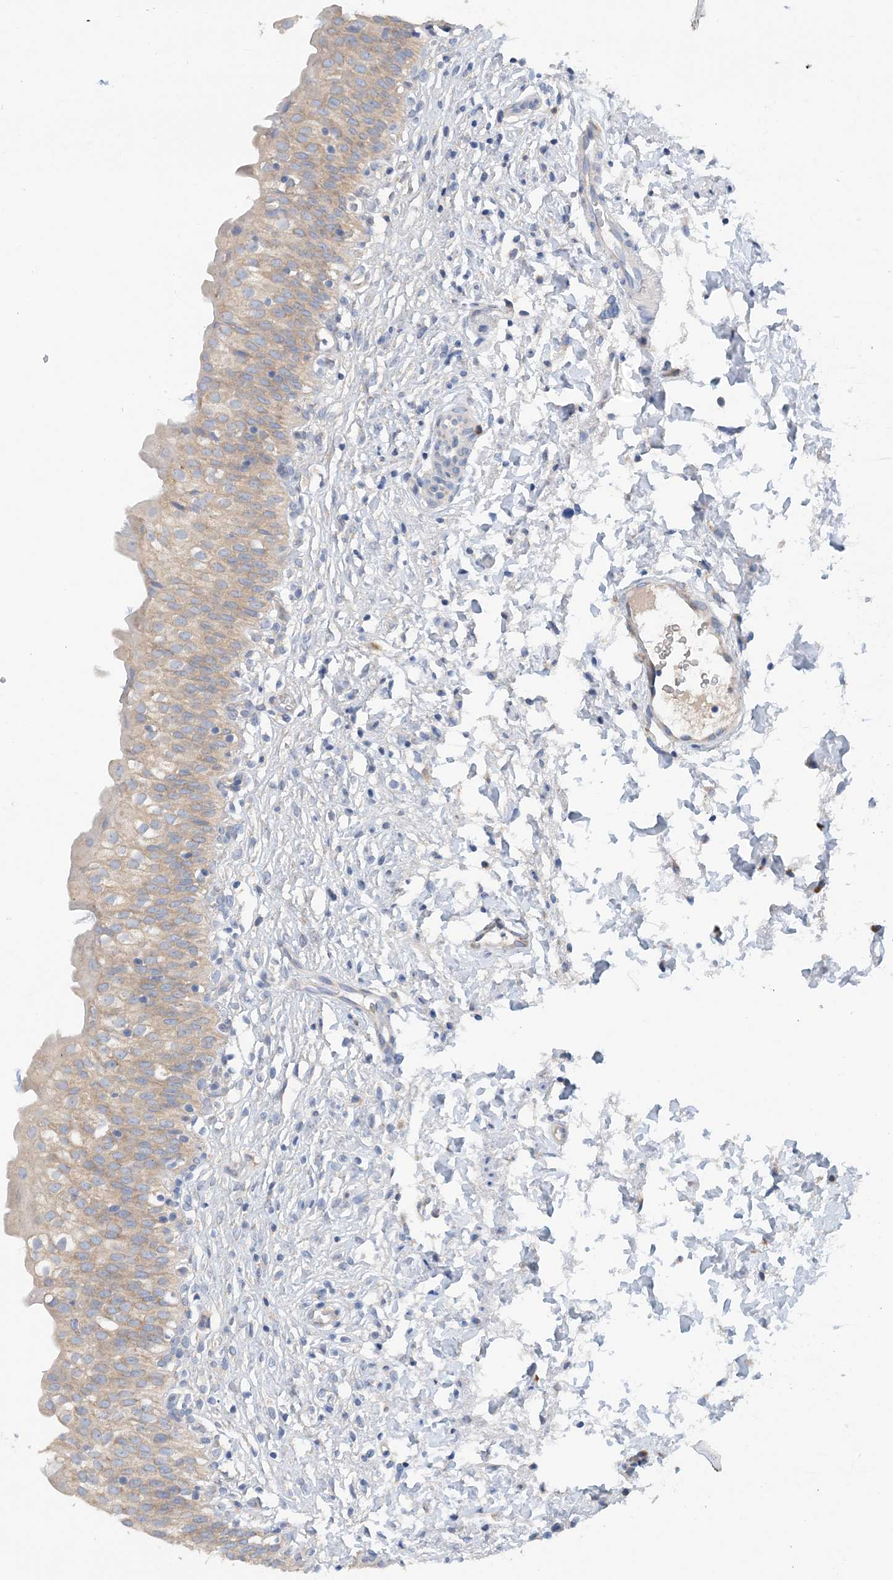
{"staining": {"intensity": "weak", "quantity": "25%-75%", "location": "cytoplasmic/membranous"}, "tissue": "urinary bladder", "cell_type": "Urothelial cells", "image_type": "normal", "snomed": [{"axis": "morphology", "description": "Normal tissue, NOS"}, {"axis": "topography", "description": "Urinary bladder"}], "caption": "A high-resolution image shows immunohistochemistry staining of benign urinary bladder, which shows weak cytoplasmic/membranous expression in about 25%-75% of urothelial cells.", "gene": "SLC5A11", "patient": {"sex": "male", "age": 55}}